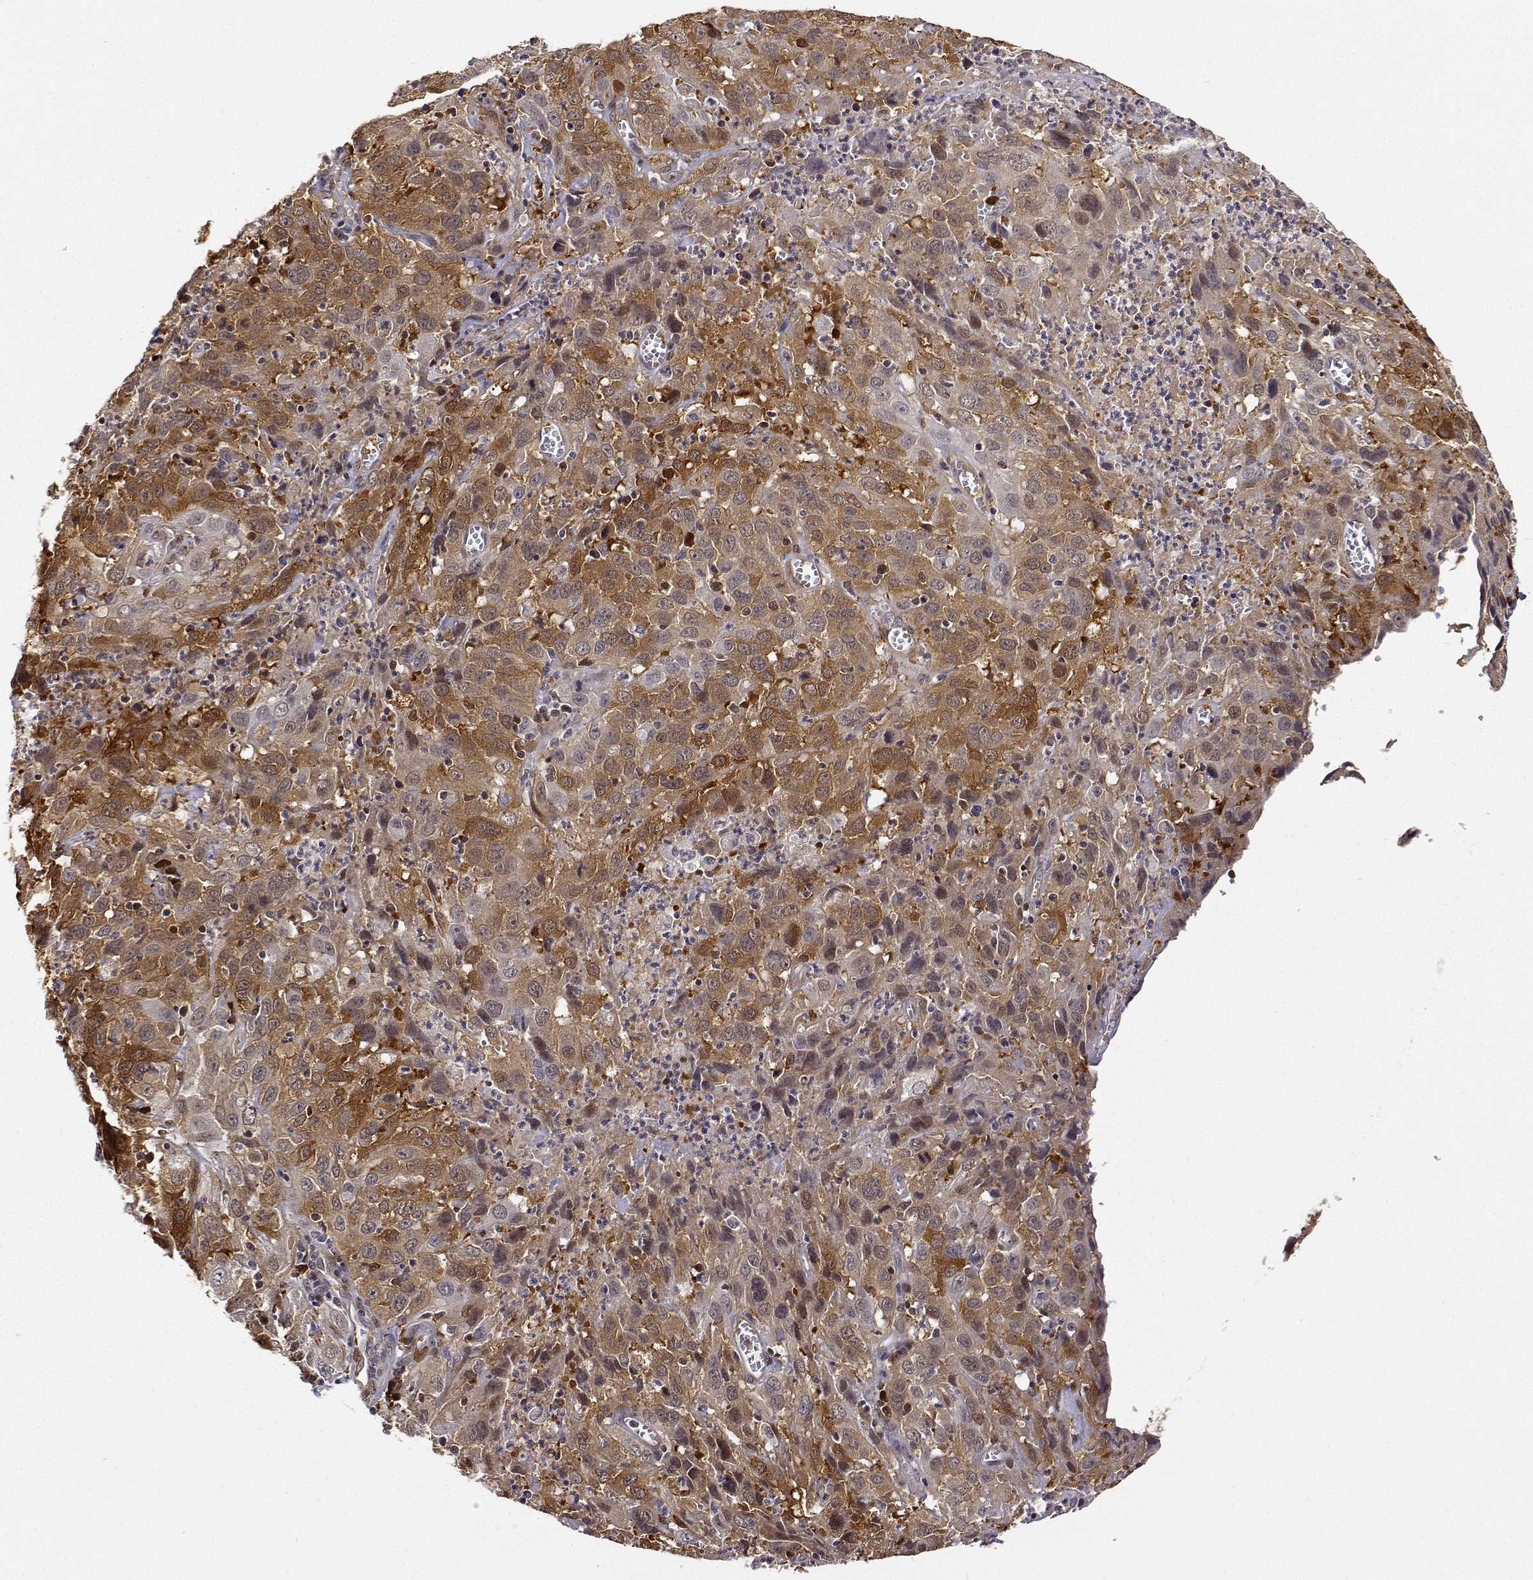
{"staining": {"intensity": "moderate", "quantity": ">75%", "location": "cytoplasmic/membranous"}, "tissue": "cervical cancer", "cell_type": "Tumor cells", "image_type": "cancer", "snomed": [{"axis": "morphology", "description": "Squamous cell carcinoma, NOS"}, {"axis": "topography", "description": "Cervix"}], "caption": "Tumor cells display moderate cytoplasmic/membranous staining in approximately >75% of cells in squamous cell carcinoma (cervical). (Stains: DAB (3,3'-diaminobenzidine) in brown, nuclei in blue, Microscopy: brightfield microscopy at high magnification).", "gene": "PHGDH", "patient": {"sex": "female", "age": 32}}